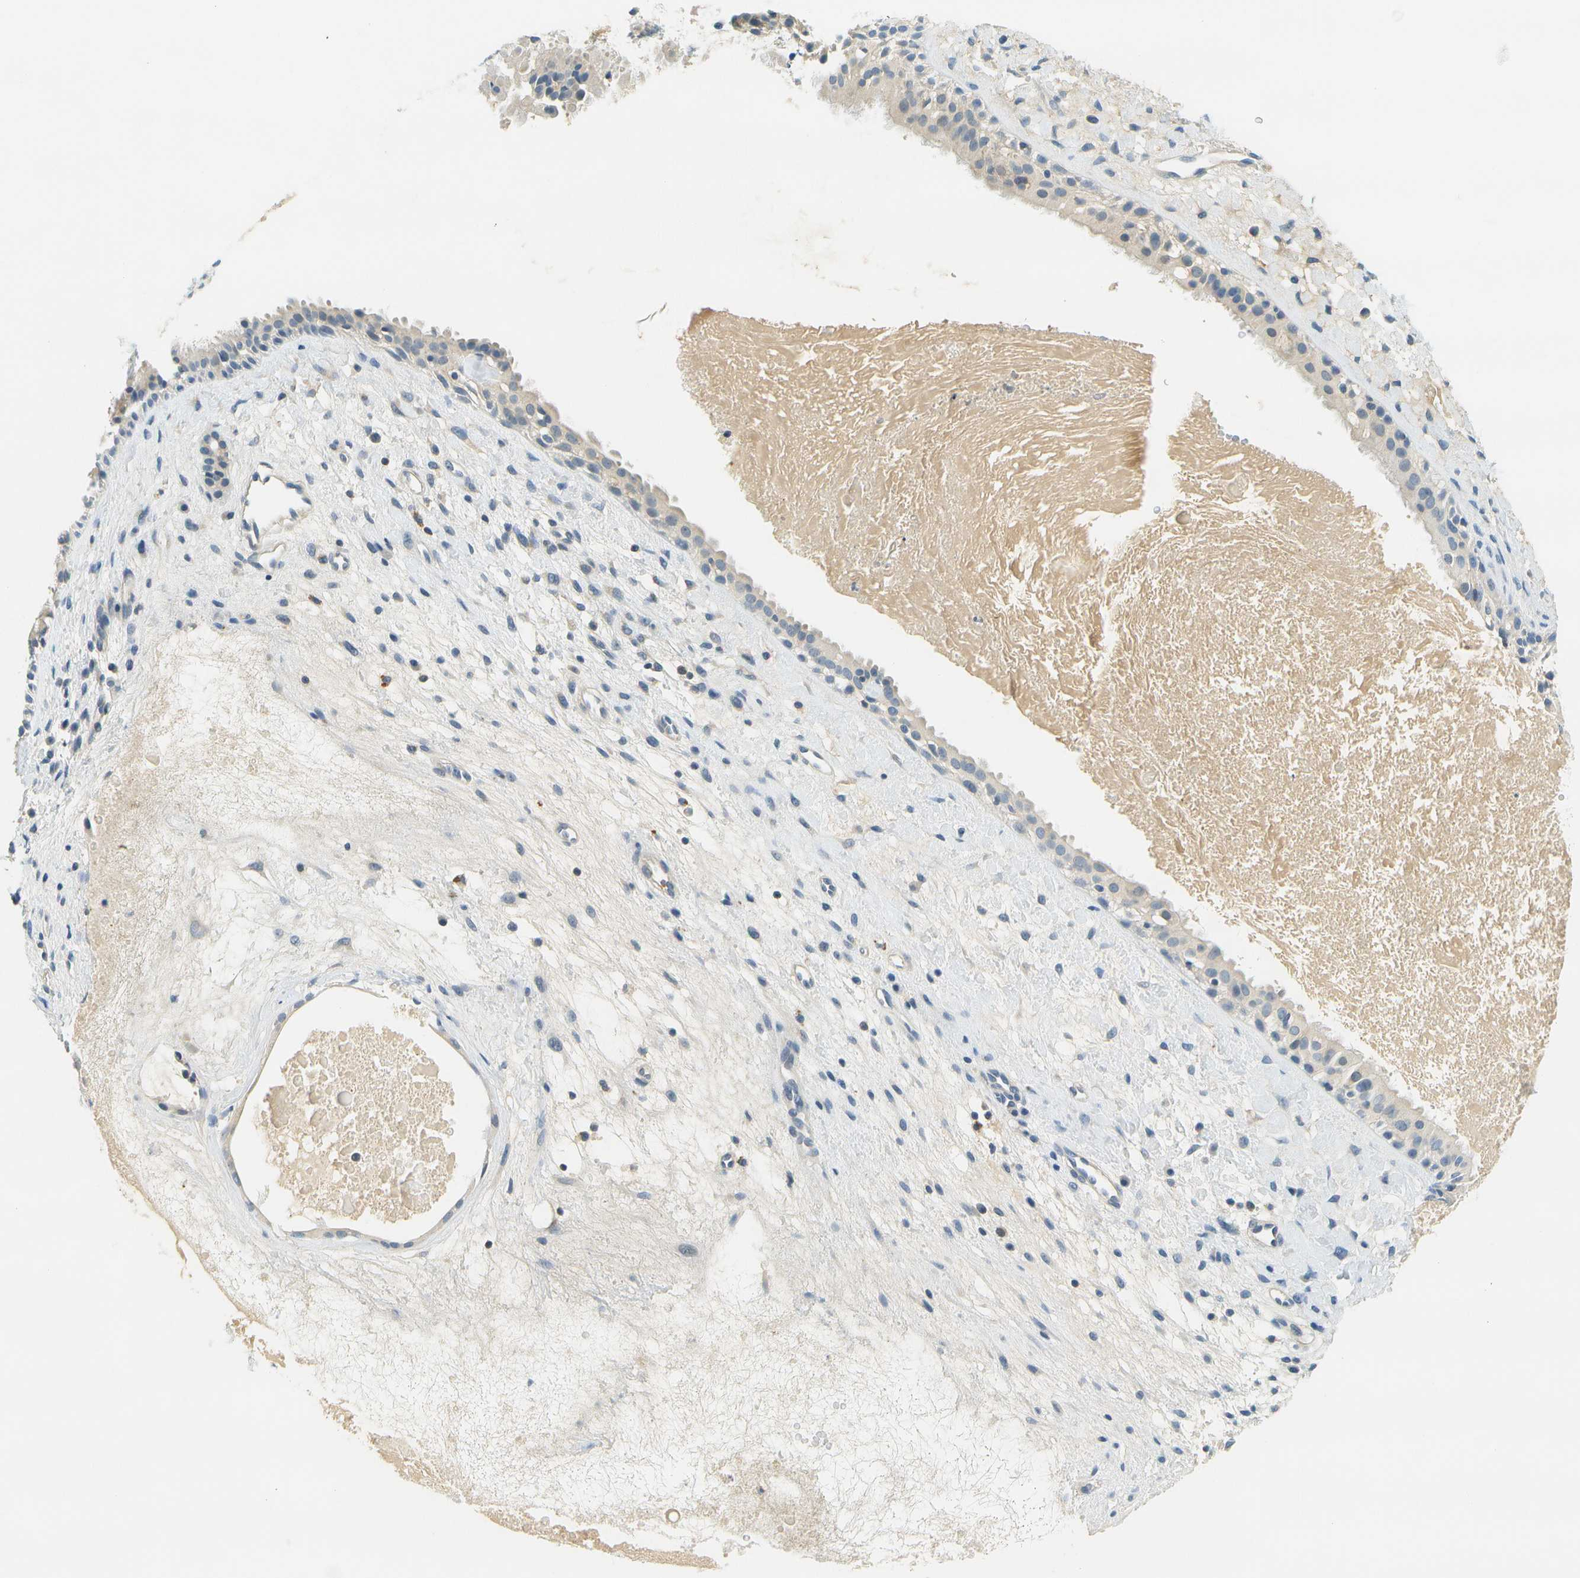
{"staining": {"intensity": "weak", "quantity": "<25%", "location": "cytoplasmic/membranous"}, "tissue": "nasopharynx", "cell_type": "Respiratory epithelial cells", "image_type": "normal", "snomed": [{"axis": "morphology", "description": "Normal tissue, NOS"}, {"axis": "topography", "description": "Nasopharynx"}], "caption": "IHC histopathology image of normal nasopharynx stained for a protein (brown), which exhibits no expression in respiratory epithelial cells. The staining is performed using DAB brown chromogen with nuclei counter-stained in using hematoxylin.", "gene": "RASGRP2", "patient": {"sex": "male", "age": 22}}